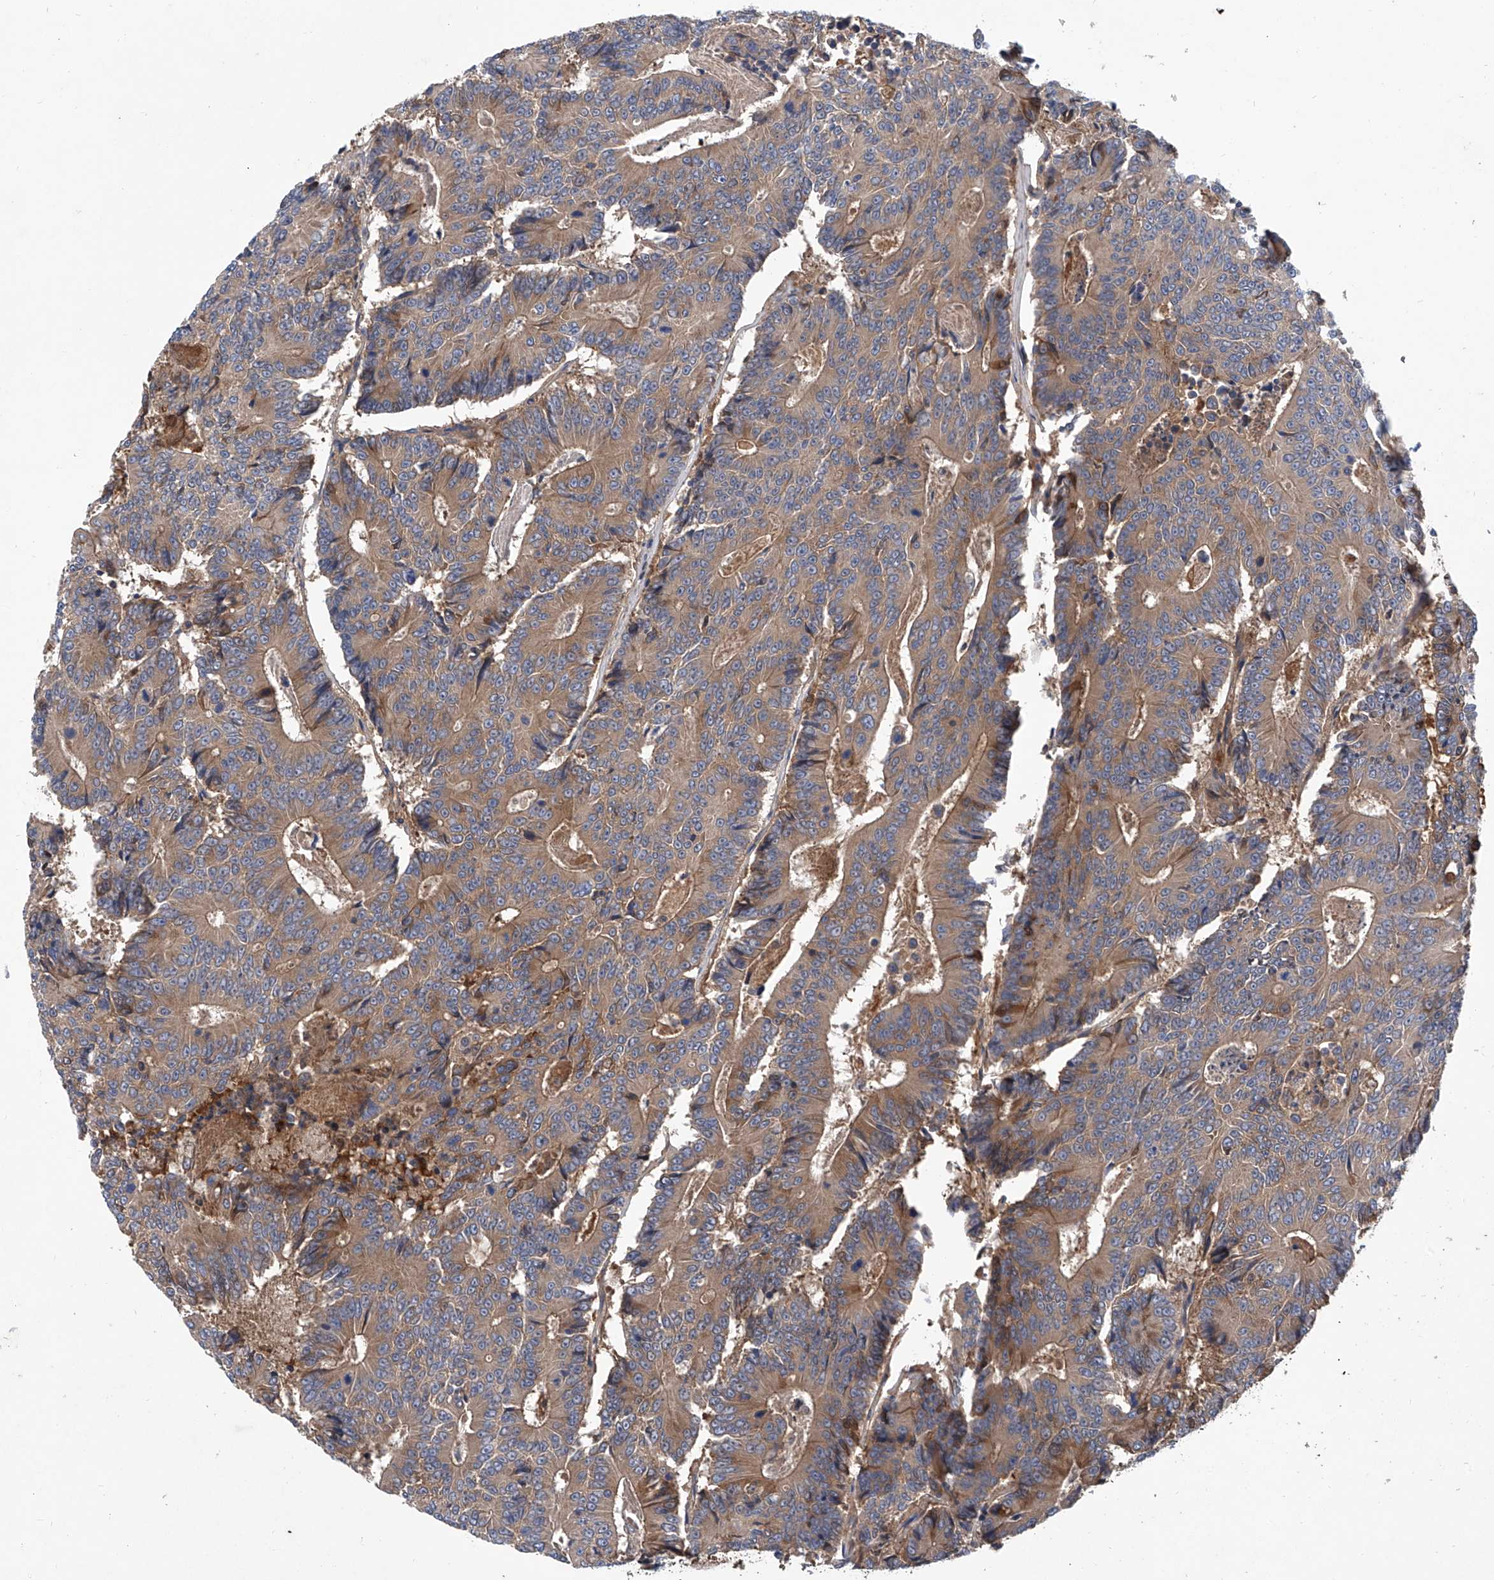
{"staining": {"intensity": "moderate", "quantity": ">75%", "location": "cytoplasmic/membranous"}, "tissue": "colorectal cancer", "cell_type": "Tumor cells", "image_type": "cancer", "snomed": [{"axis": "morphology", "description": "Adenocarcinoma, NOS"}, {"axis": "topography", "description": "Colon"}], "caption": "There is medium levels of moderate cytoplasmic/membranous positivity in tumor cells of colorectal adenocarcinoma, as demonstrated by immunohistochemical staining (brown color).", "gene": "ASCC3", "patient": {"sex": "male", "age": 83}}